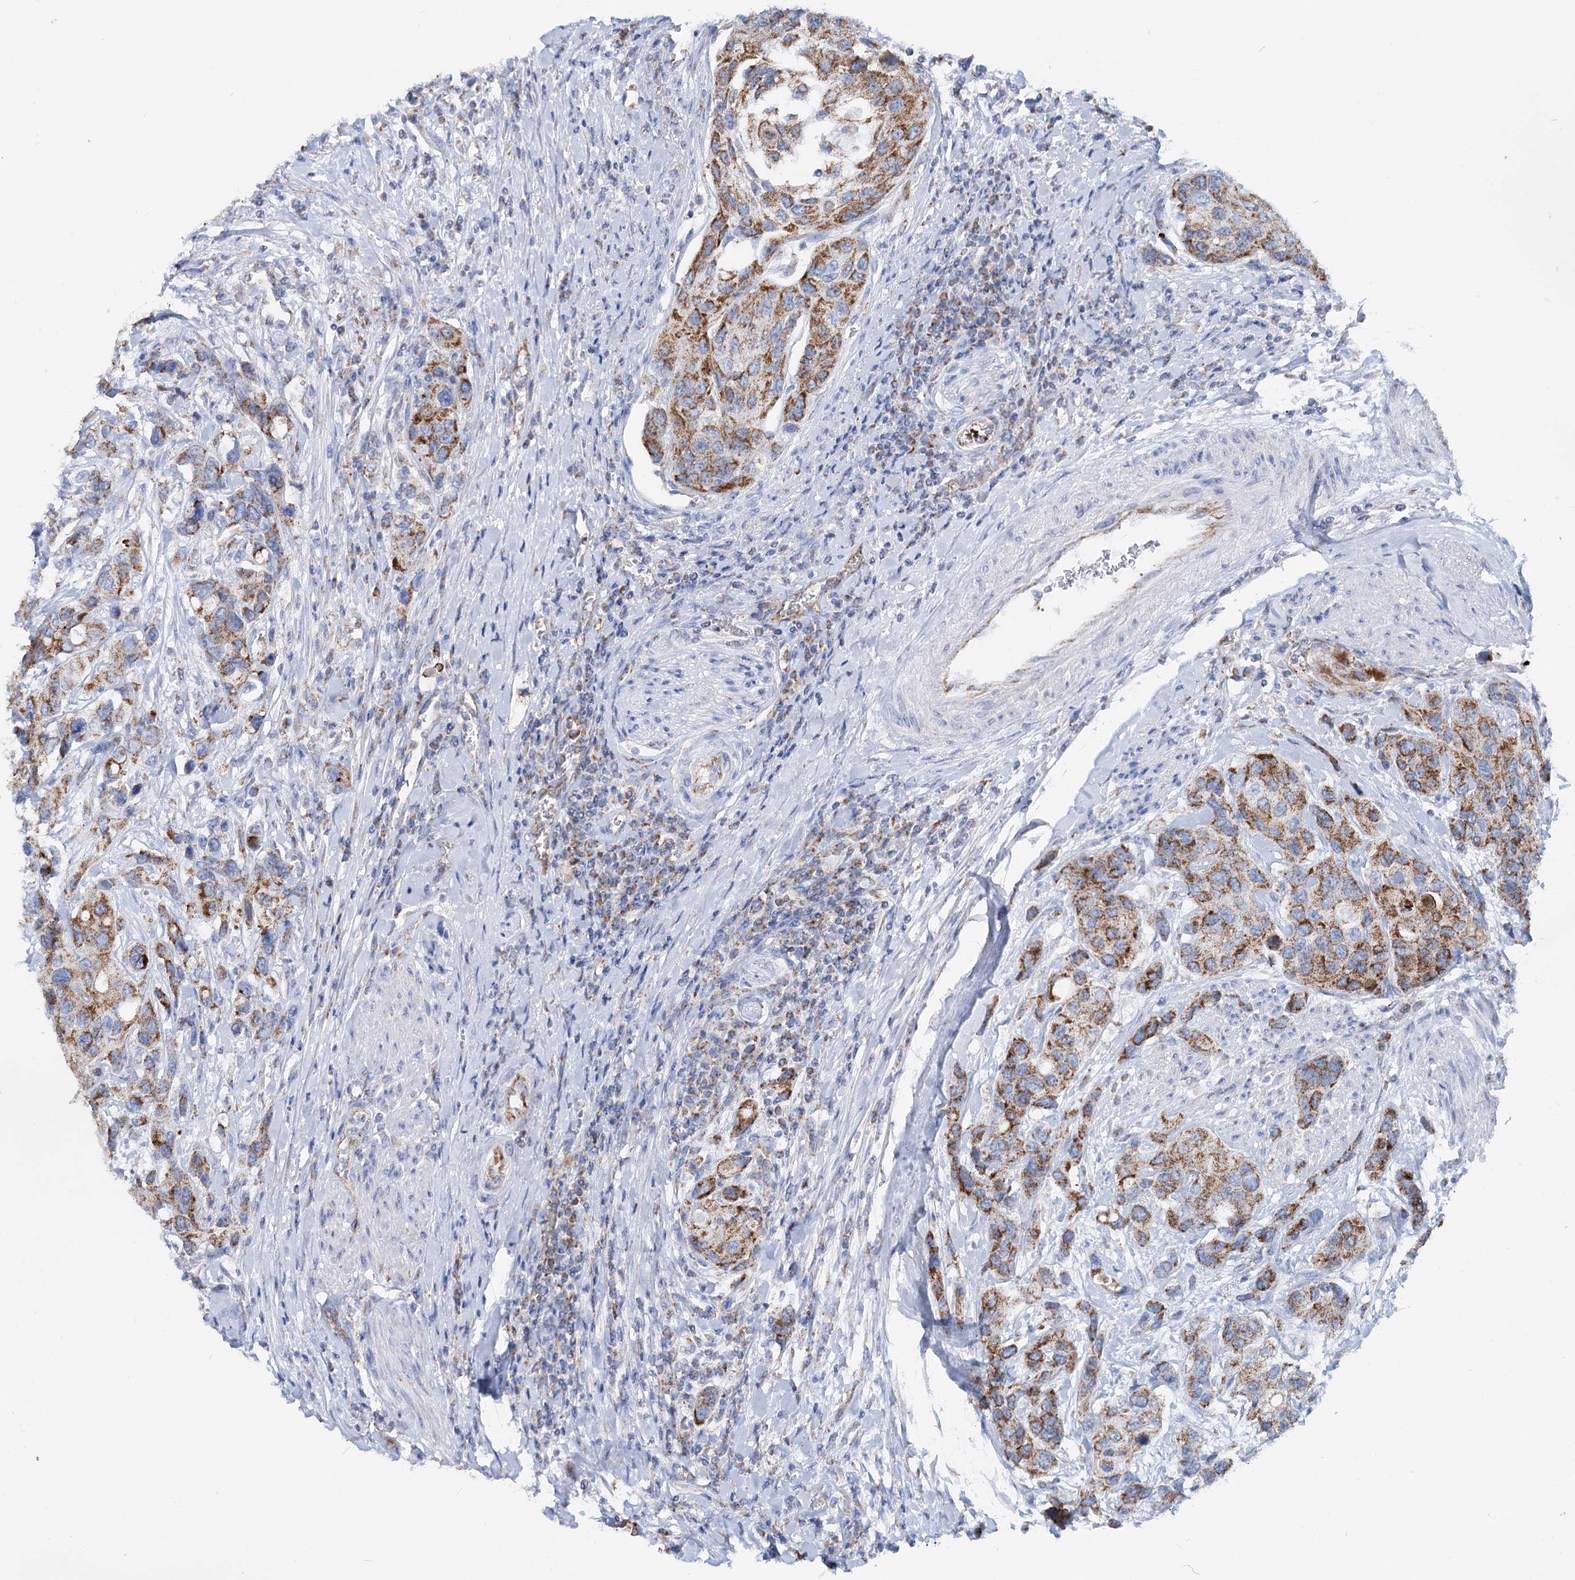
{"staining": {"intensity": "strong", "quantity": ">75%", "location": "cytoplasmic/membranous"}, "tissue": "urothelial cancer", "cell_type": "Tumor cells", "image_type": "cancer", "snomed": [{"axis": "morphology", "description": "Normal tissue, NOS"}, {"axis": "morphology", "description": "Urothelial carcinoma, High grade"}, {"axis": "topography", "description": "Vascular tissue"}, {"axis": "topography", "description": "Urinary bladder"}], "caption": "Strong cytoplasmic/membranous expression is seen in about >75% of tumor cells in urothelial cancer.", "gene": "MCCC2", "patient": {"sex": "female", "age": 56}}